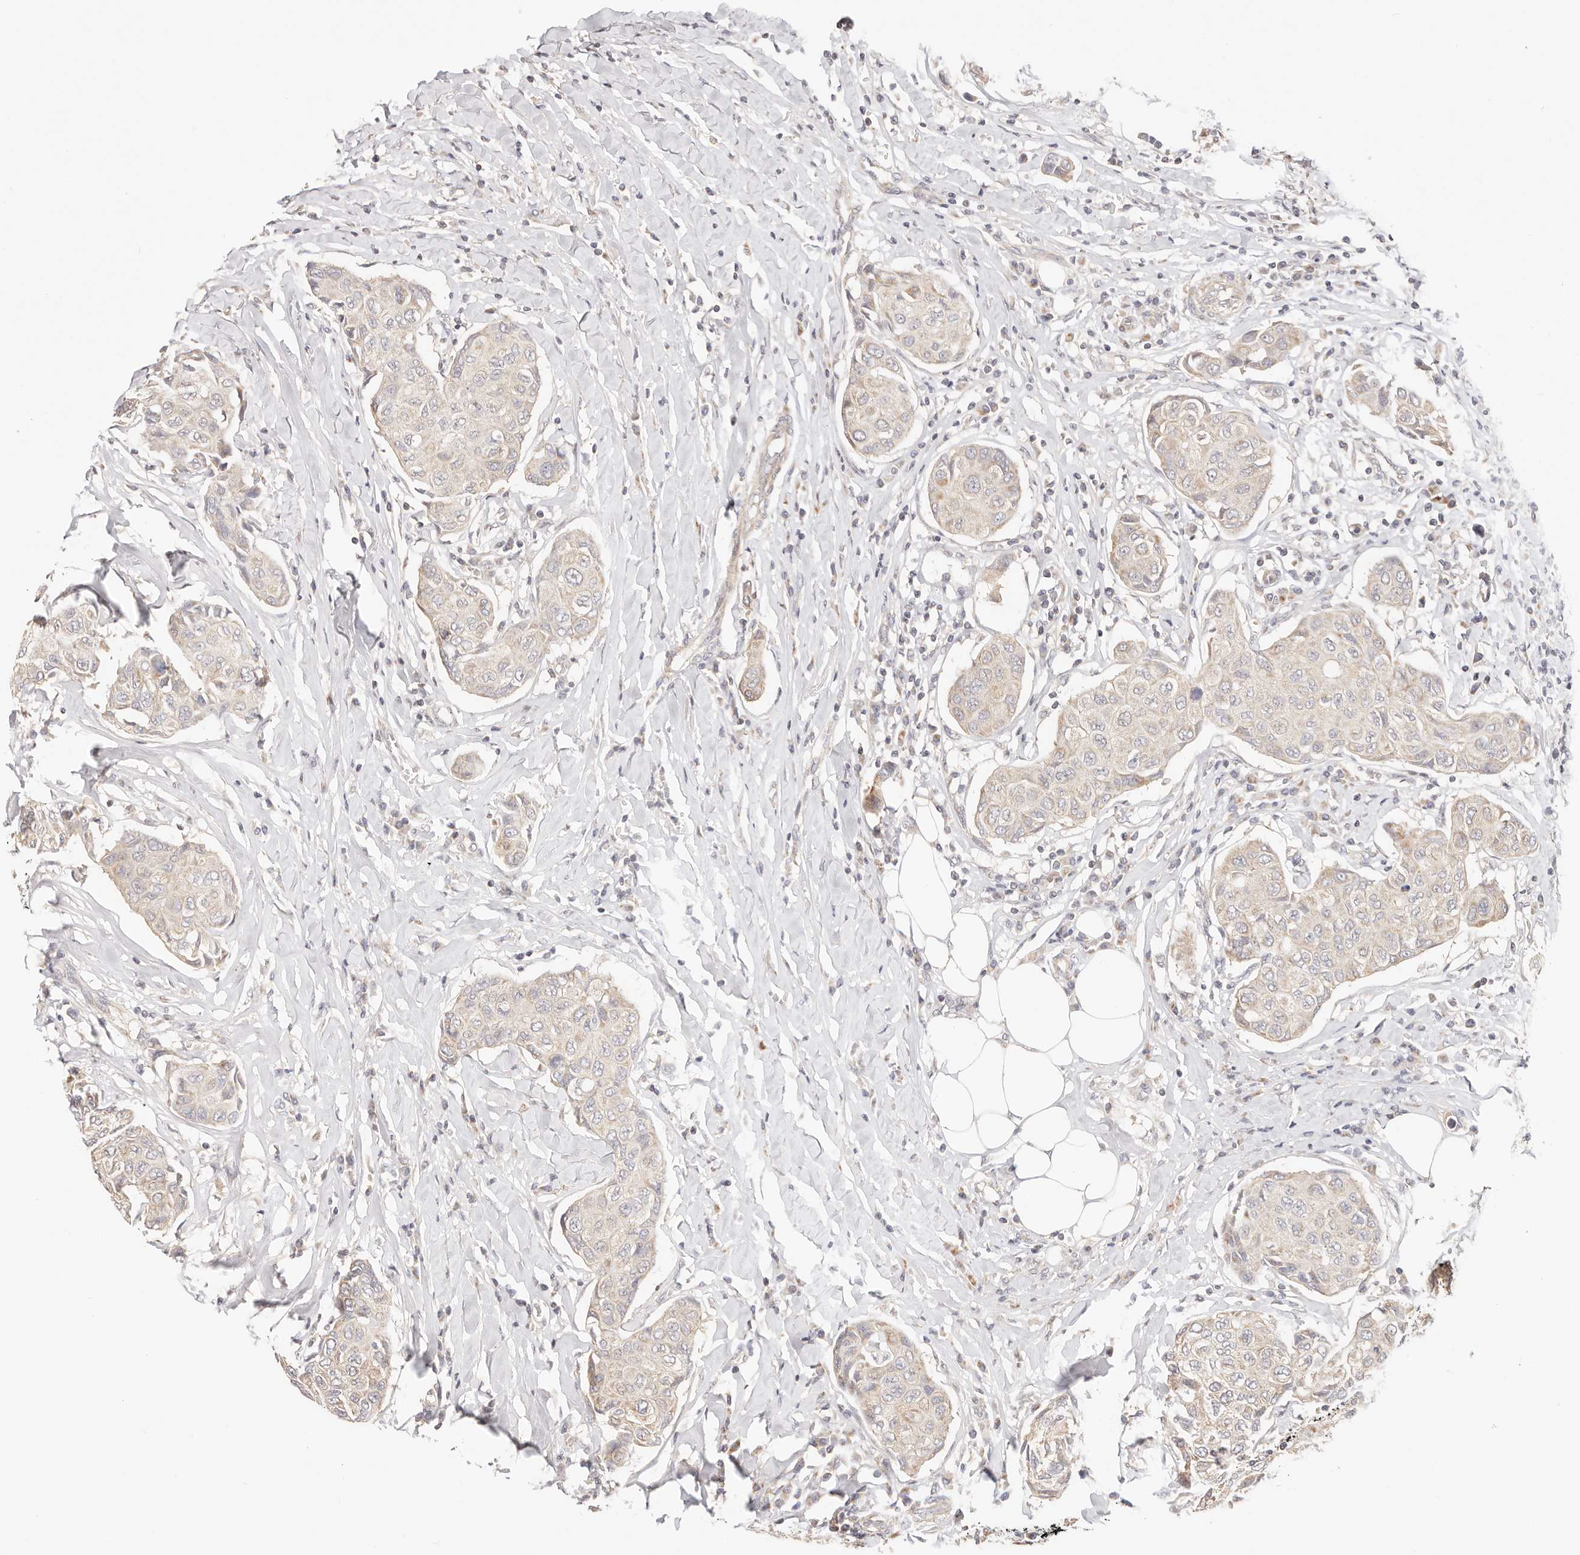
{"staining": {"intensity": "negative", "quantity": "none", "location": "none"}, "tissue": "breast cancer", "cell_type": "Tumor cells", "image_type": "cancer", "snomed": [{"axis": "morphology", "description": "Duct carcinoma"}, {"axis": "topography", "description": "Breast"}], "caption": "This is an immunohistochemistry (IHC) image of human intraductal carcinoma (breast). There is no positivity in tumor cells.", "gene": "KCMF1", "patient": {"sex": "female", "age": 80}}